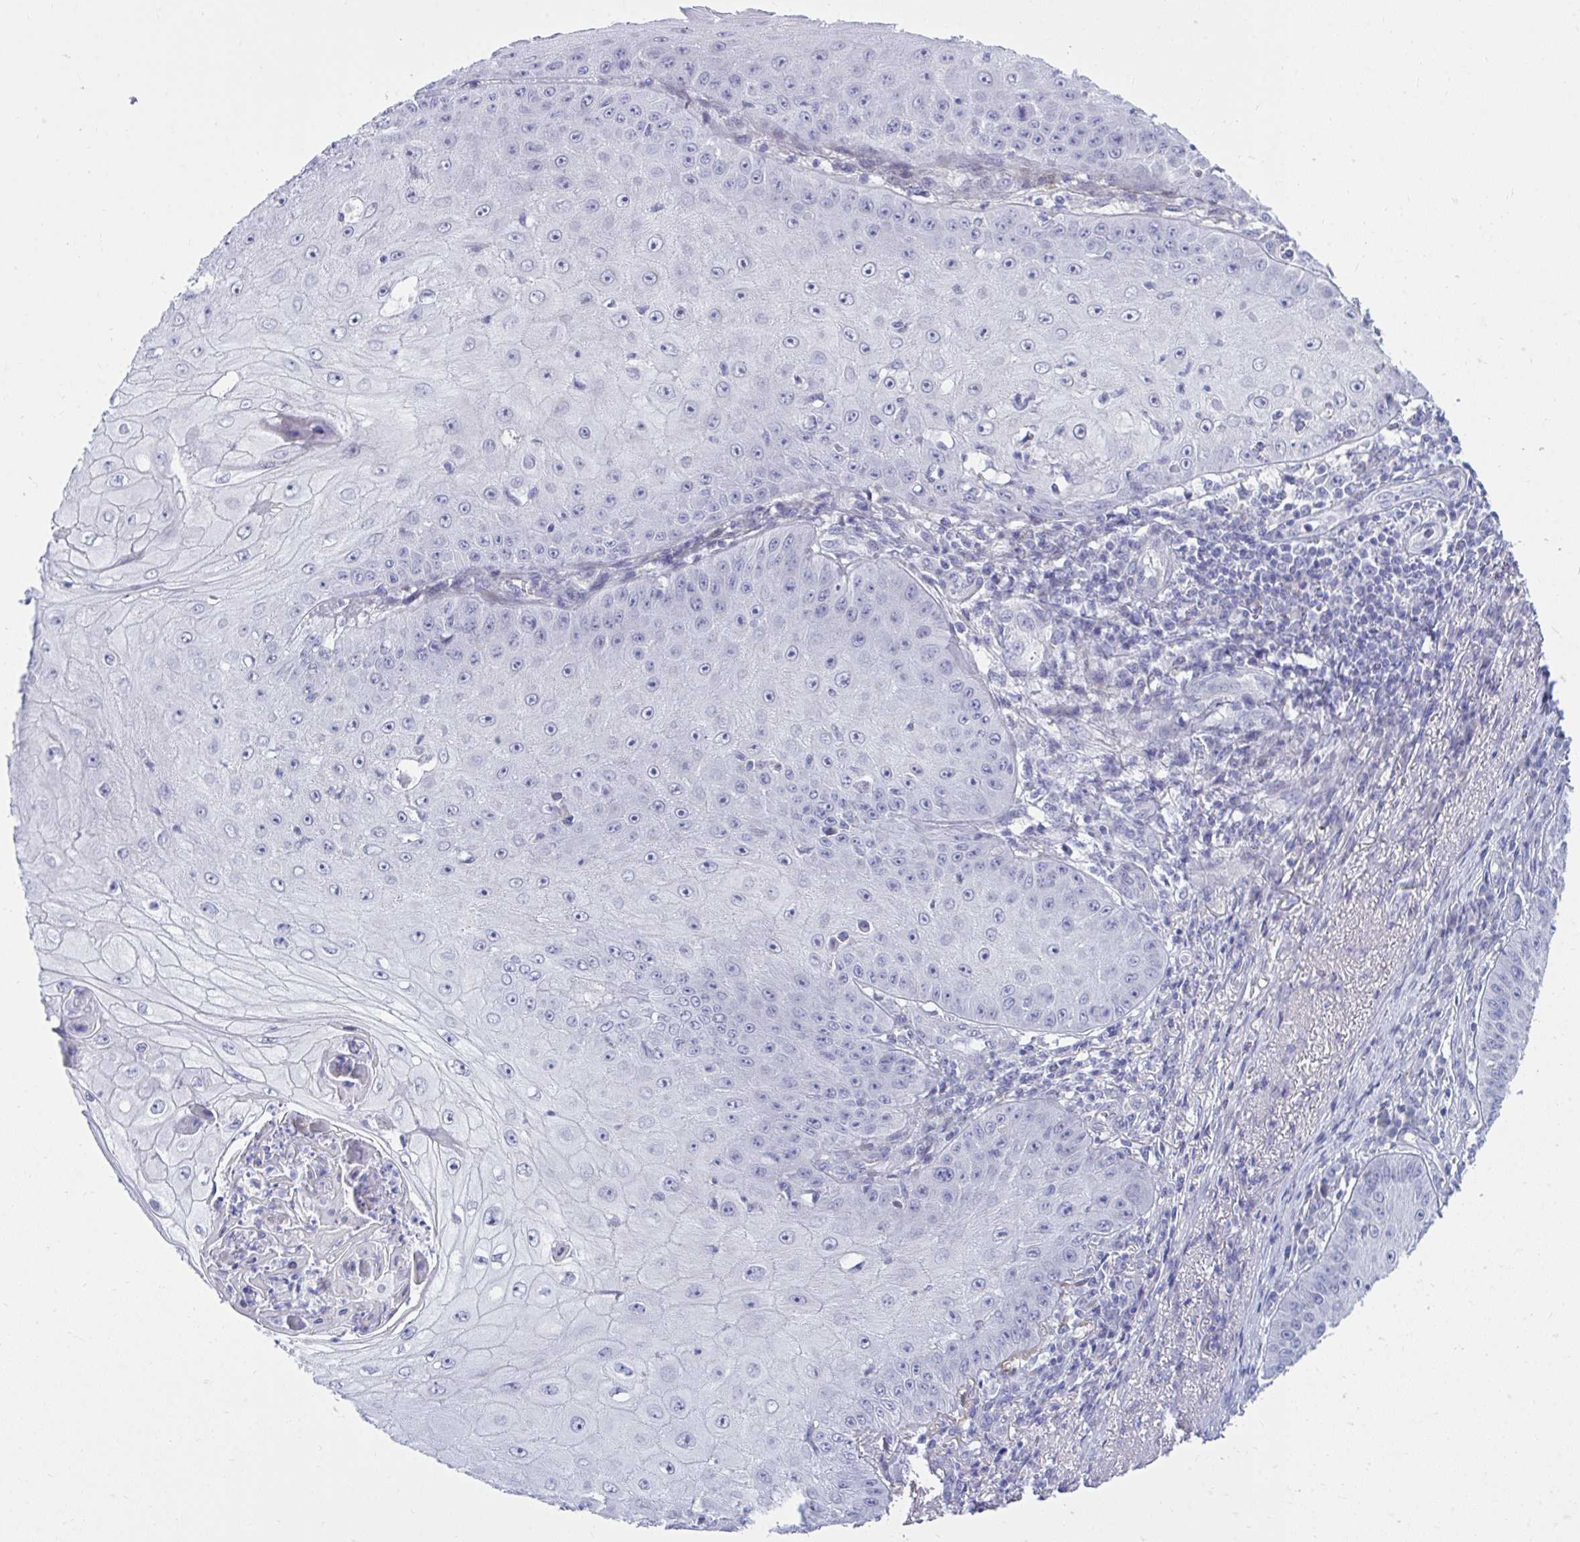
{"staining": {"intensity": "negative", "quantity": "none", "location": "none"}, "tissue": "skin cancer", "cell_type": "Tumor cells", "image_type": "cancer", "snomed": [{"axis": "morphology", "description": "Squamous cell carcinoma, NOS"}, {"axis": "topography", "description": "Skin"}], "caption": "Tumor cells are negative for brown protein staining in squamous cell carcinoma (skin).", "gene": "MED9", "patient": {"sex": "male", "age": 70}}